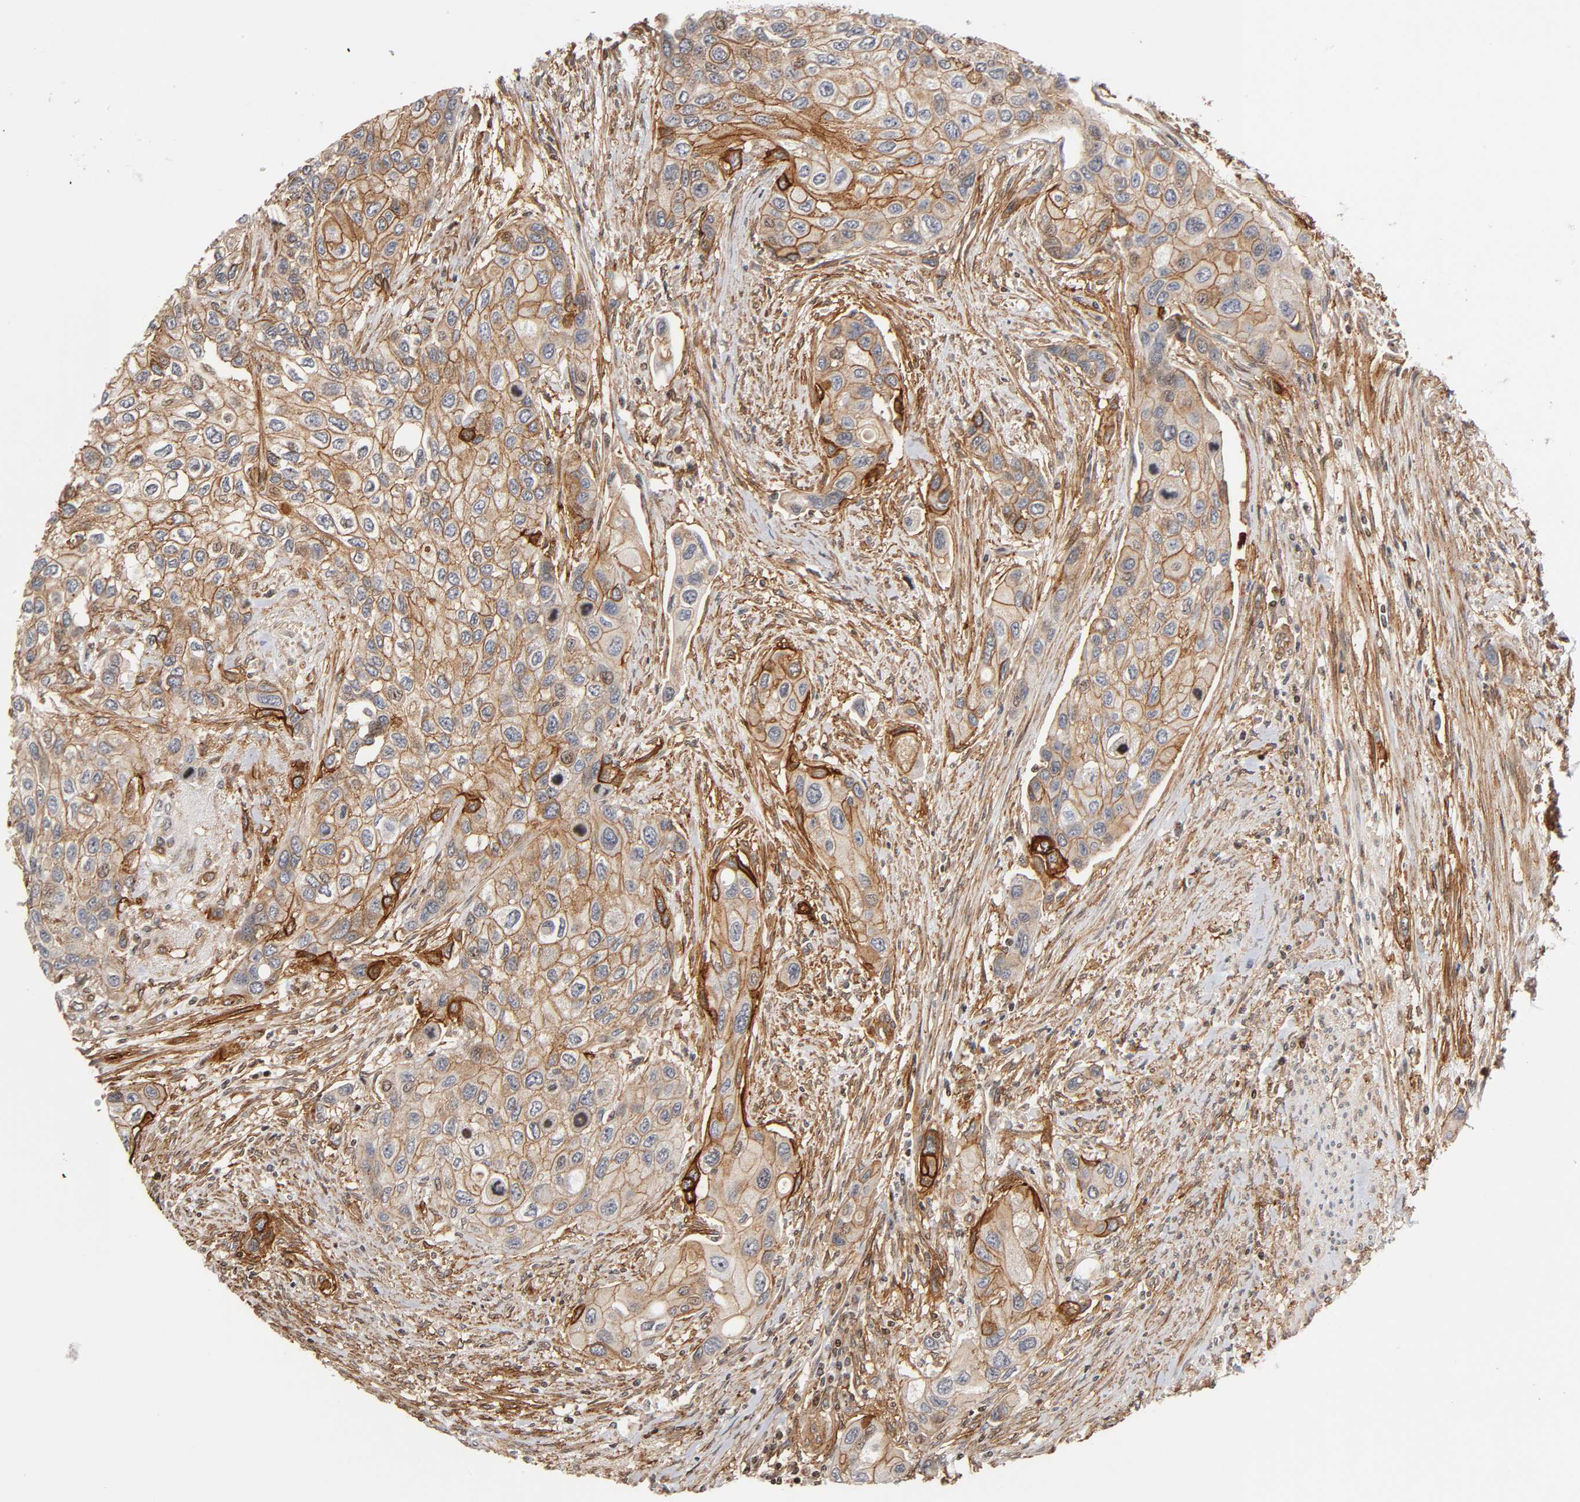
{"staining": {"intensity": "moderate", "quantity": ">75%", "location": "cytoplasmic/membranous"}, "tissue": "urothelial cancer", "cell_type": "Tumor cells", "image_type": "cancer", "snomed": [{"axis": "morphology", "description": "Urothelial carcinoma, High grade"}, {"axis": "topography", "description": "Urinary bladder"}], "caption": "Protein expression analysis of human urothelial cancer reveals moderate cytoplasmic/membranous positivity in approximately >75% of tumor cells.", "gene": "ITGAV", "patient": {"sex": "female", "age": 56}}